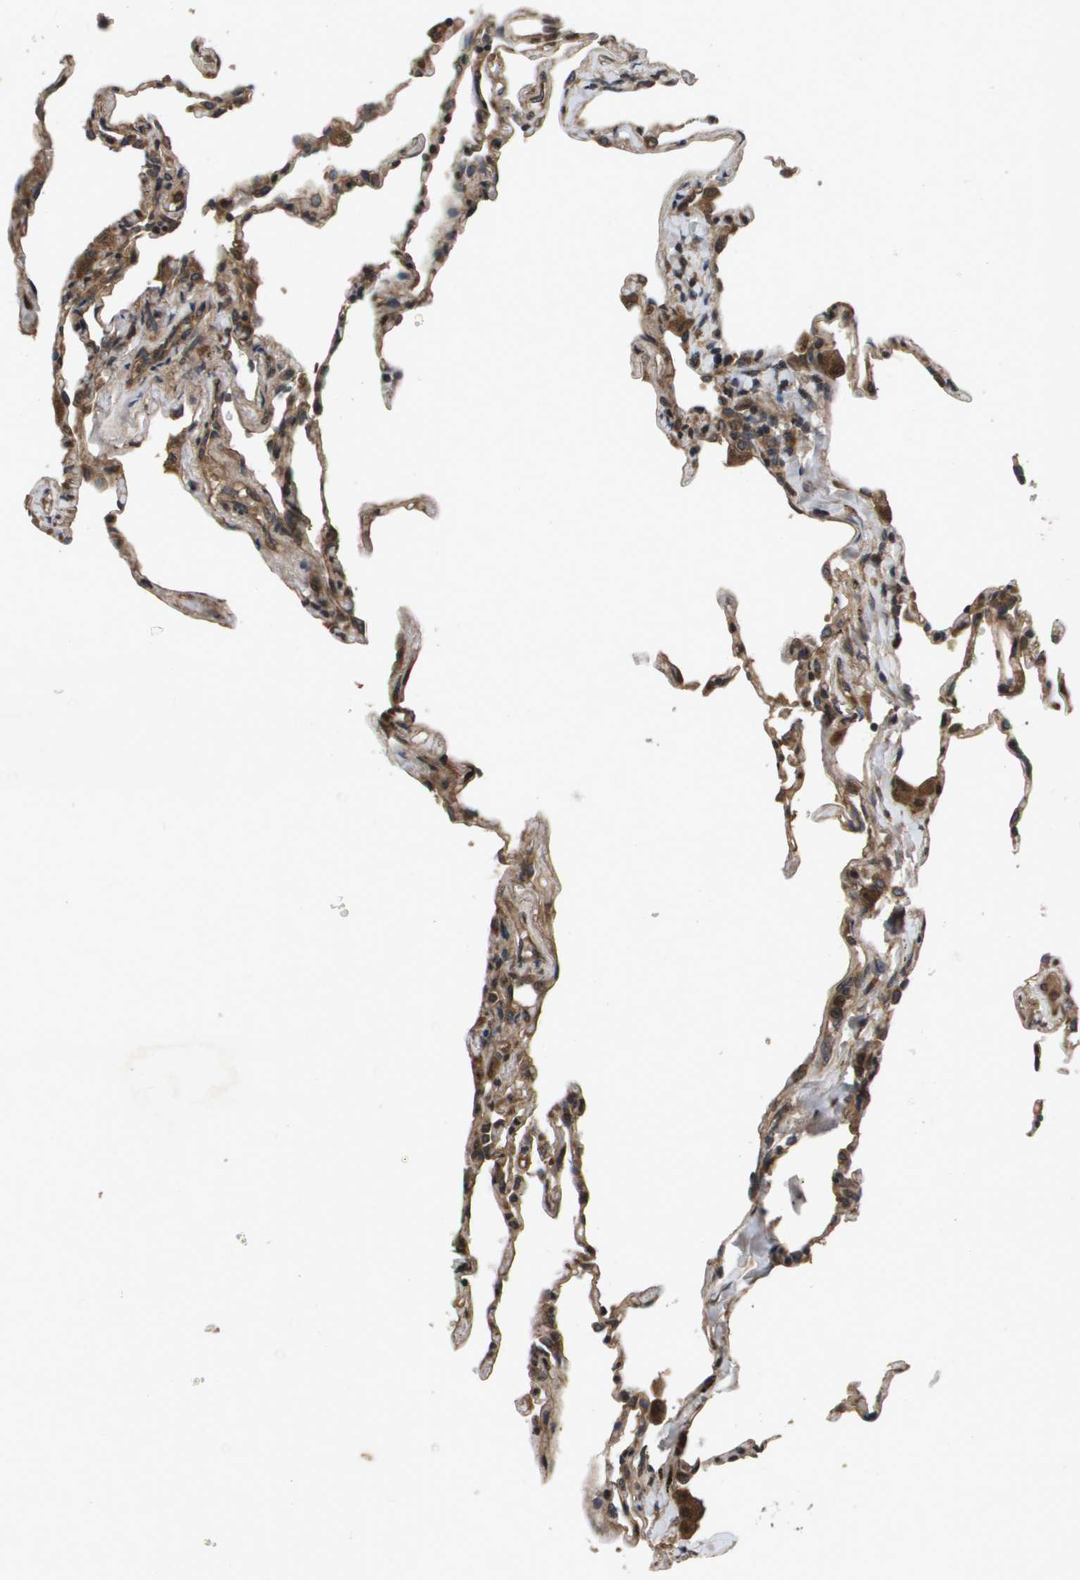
{"staining": {"intensity": "moderate", "quantity": "25%-75%", "location": "cytoplasmic/membranous,nuclear"}, "tissue": "lung", "cell_type": "Alveolar cells", "image_type": "normal", "snomed": [{"axis": "morphology", "description": "Normal tissue, NOS"}, {"axis": "topography", "description": "Lung"}], "caption": "Immunohistochemical staining of unremarkable lung displays medium levels of moderate cytoplasmic/membranous,nuclear positivity in approximately 25%-75% of alveolar cells.", "gene": "SPTLC1", "patient": {"sex": "male", "age": 59}}